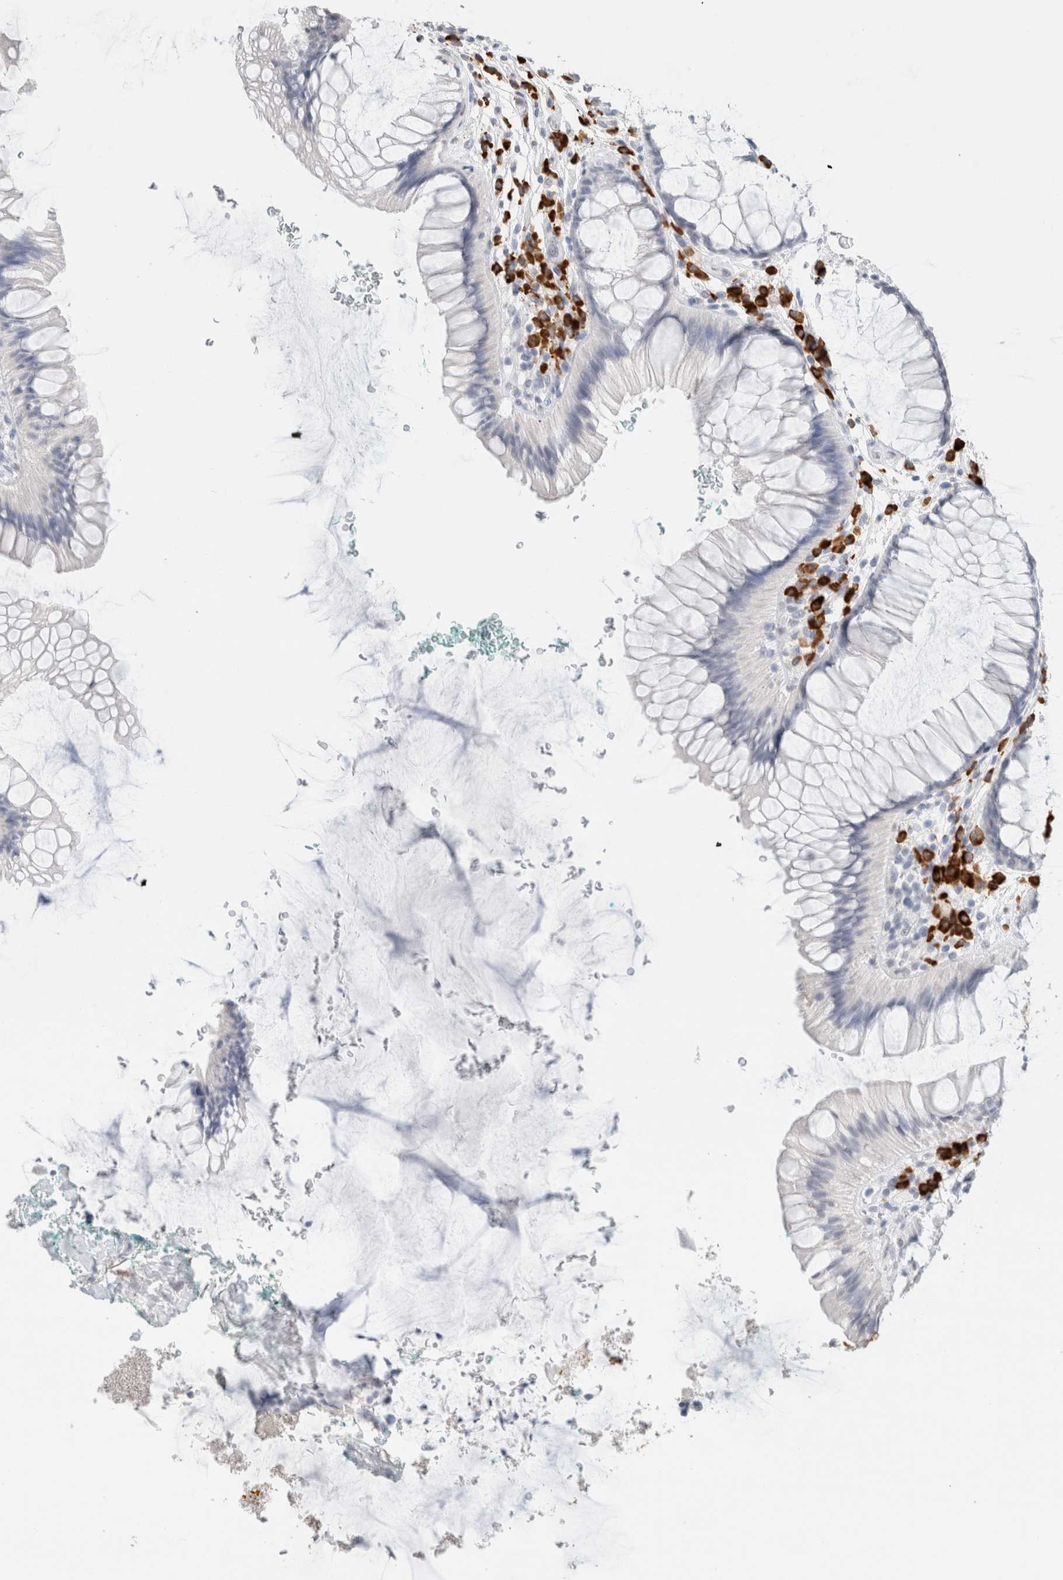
{"staining": {"intensity": "negative", "quantity": "none", "location": "none"}, "tissue": "rectum", "cell_type": "Glandular cells", "image_type": "normal", "snomed": [{"axis": "morphology", "description": "Normal tissue, NOS"}, {"axis": "topography", "description": "Rectum"}], "caption": "Immunohistochemistry (IHC) histopathology image of normal rectum: human rectum stained with DAB (3,3'-diaminobenzidine) exhibits no significant protein expression in glandular cells.", "gene": "CD80", "patient": {"sex": "male", "age": 51}}